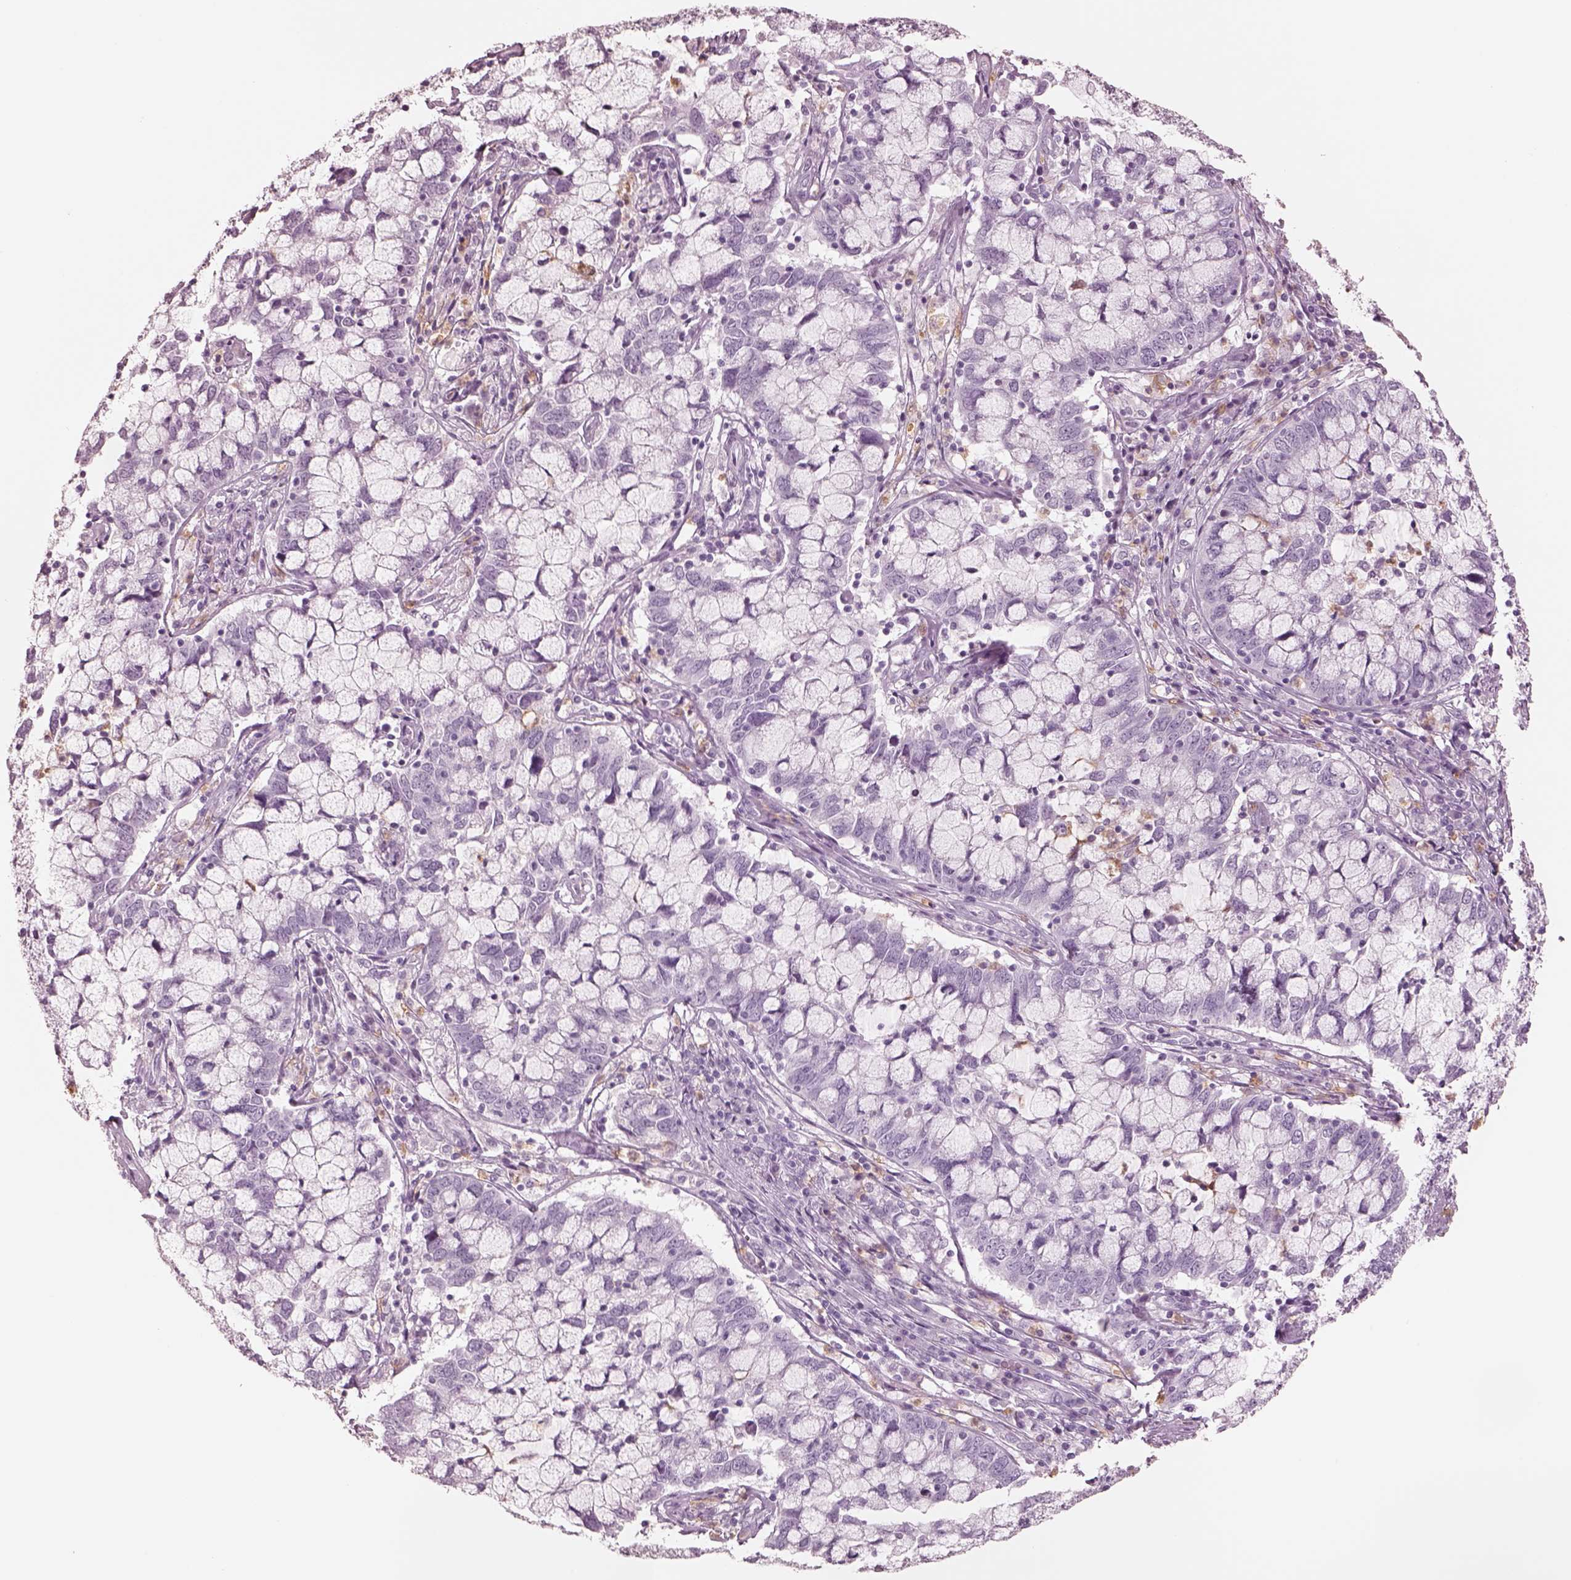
{"staining": {"intensity": "negative", "quantity": "none", "location": "none"}, "tissue": "cervical cancer", "cell_type": "Tumor cells", "image_type": "cancer", "snomed": [{"axis": "morphology", "description": "Adenocarcinoma, NOS"}, {"axis": "topography", "description": "Cervix"}], "caption": "Image shows no significant protein staining in tumor cells of cervical adenocarcinoma.", "gene": "ELANE", "patient": {"sex": "female", "age": 40}}